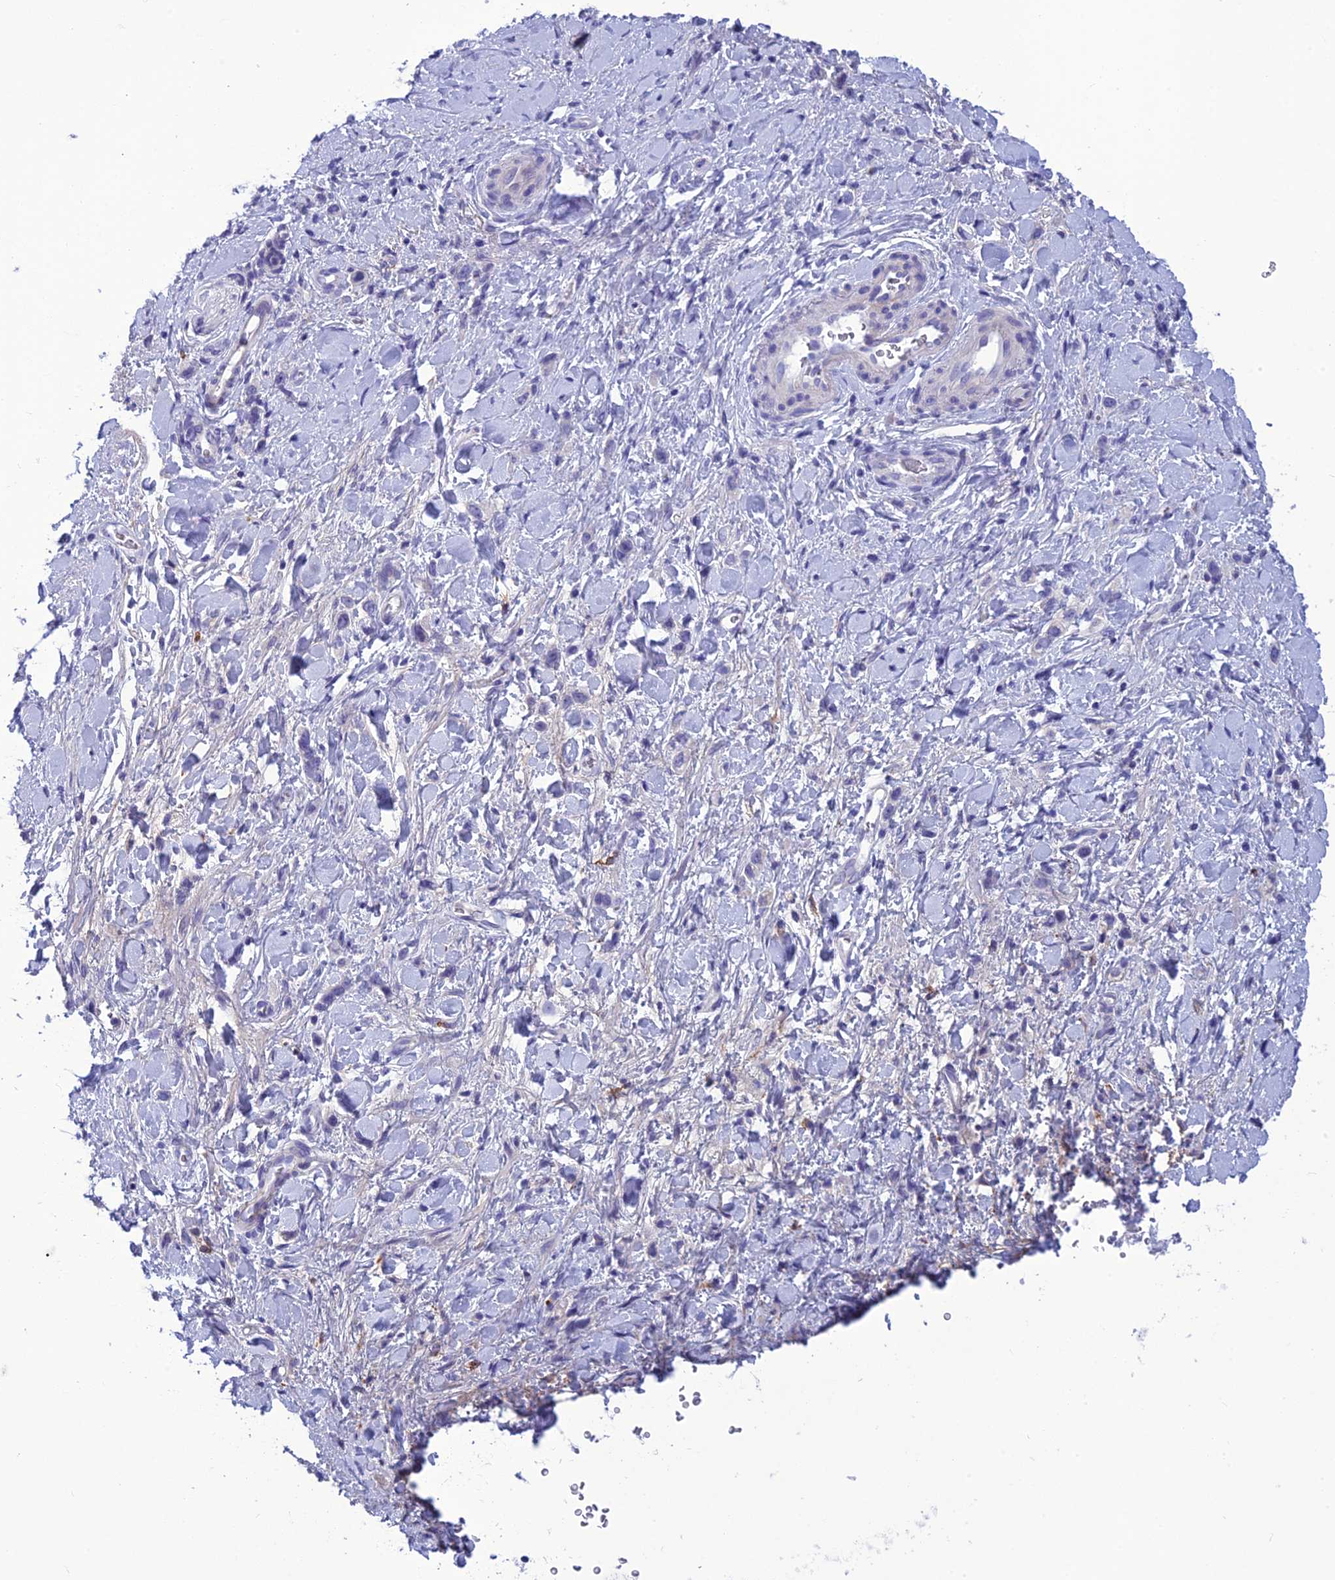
{"staining": {"intensity": "negative", "quantity": "none", "location": "none"}, "tissue": "stomach cancer", "cell_type": "Tumor cells", "image_type": "cancer", "snomed": [{"axis": "morphology", "description": "Adenocarcinoma, NOS"}, {"axis": "topography", "description": "Stomach"}], "caption": "IHC of human stomach cancer exhibits no positivity in tumor cells.", "gene": "BBS2", "patient": {"sex": "female", "age": 65}}